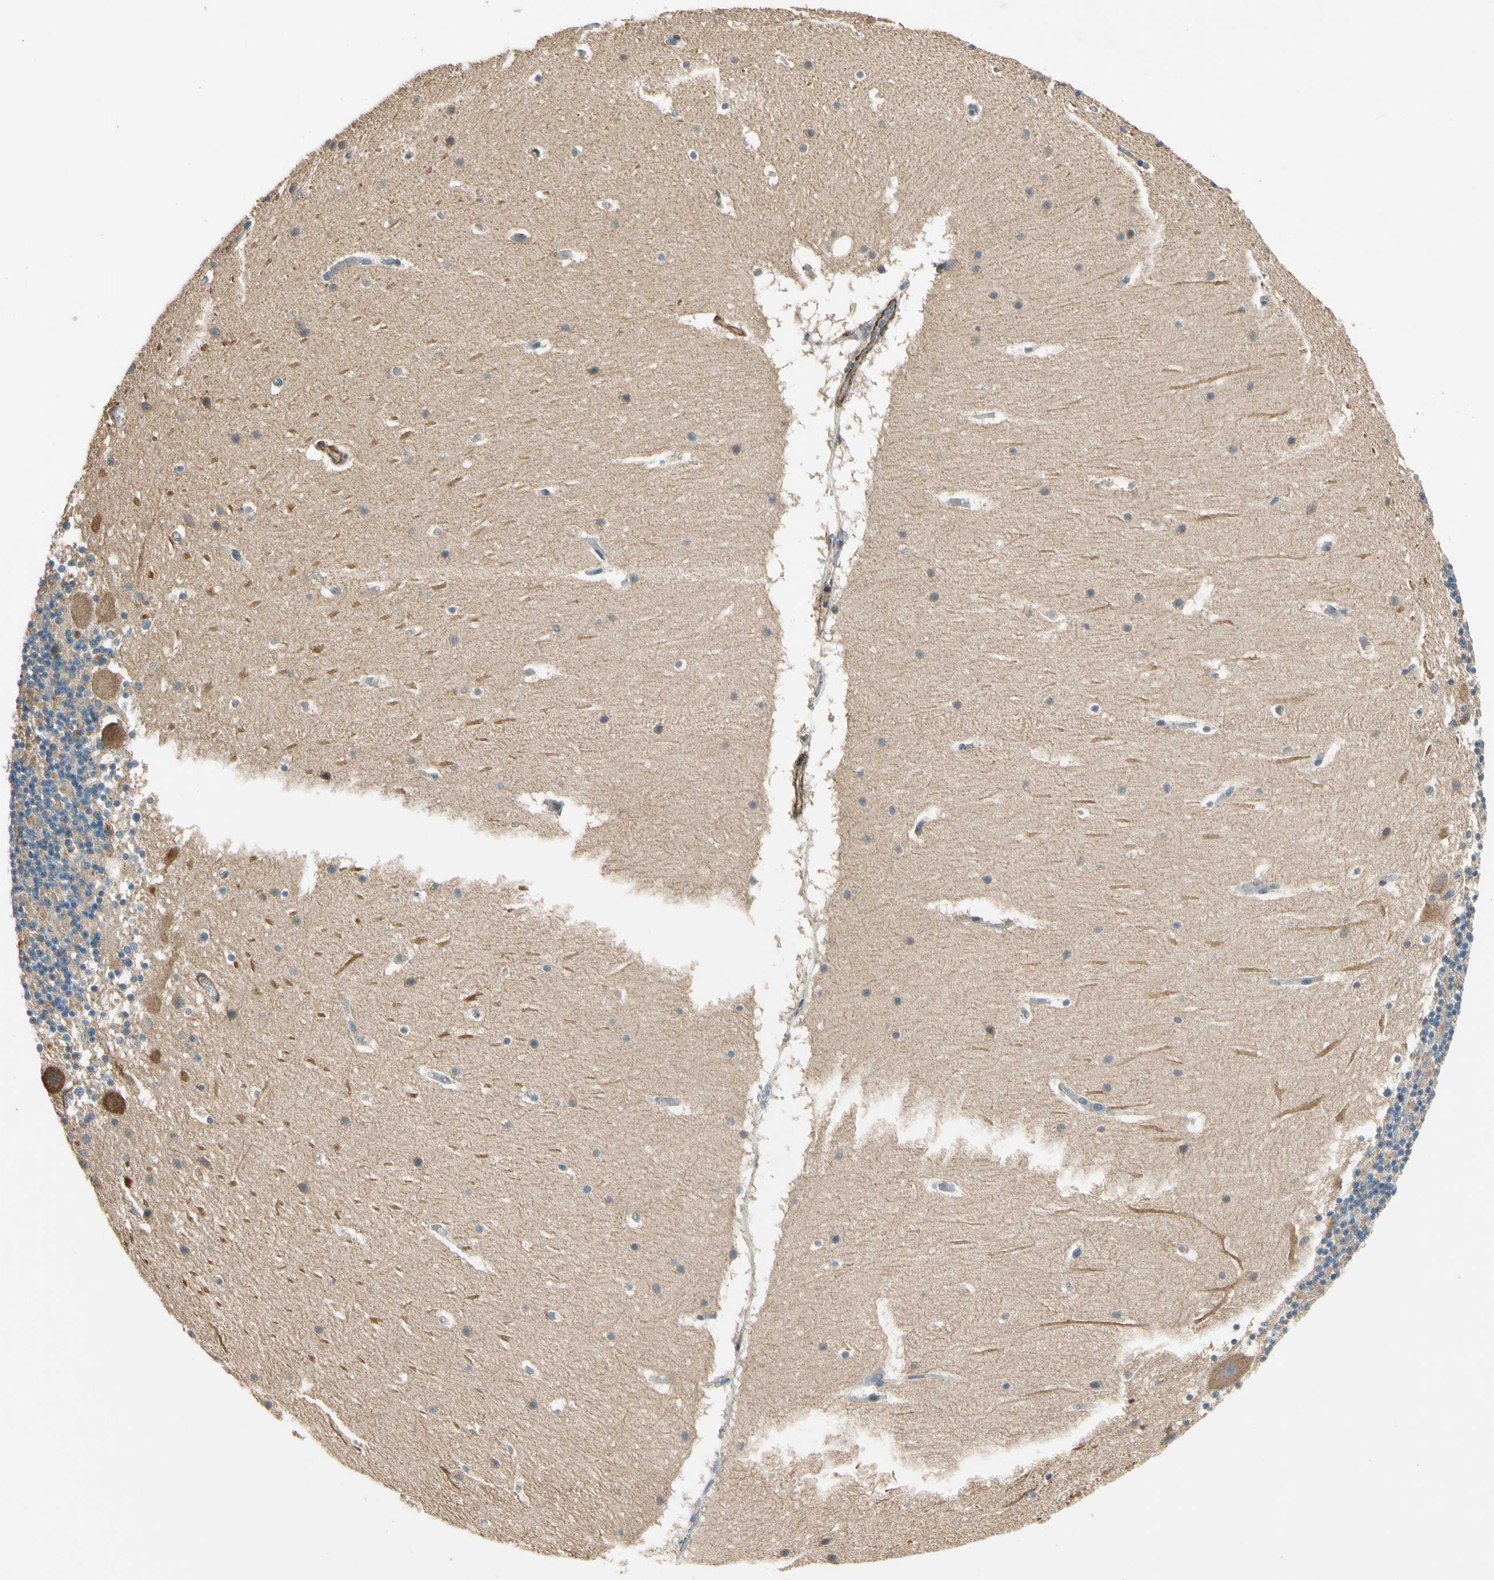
{"staining": {"intensity": "moderate", "quantity": "25%-75%", "location": "cytoplasmic/membranous"}, "tissue": "cerebellum", "cell_type": "Cells in granular layer", "image_type": "normal", "snomed": [{"axis": "morphology", "description": "Normal tissue, NOS"}, {"axis": "topography", "description": "Cerebellum"}], "caption": "Cerebellum stained for a protein demonstrates moderate cytoplasmic/membranous positivity in cells in granular layer. The protein of interest is stained brown, and the nuclei are stained in blue (DAB IHC with brightfield microscopy, high magnification).", "gene": "MST1R", "patient": {"sex": "male", "age": 45}}